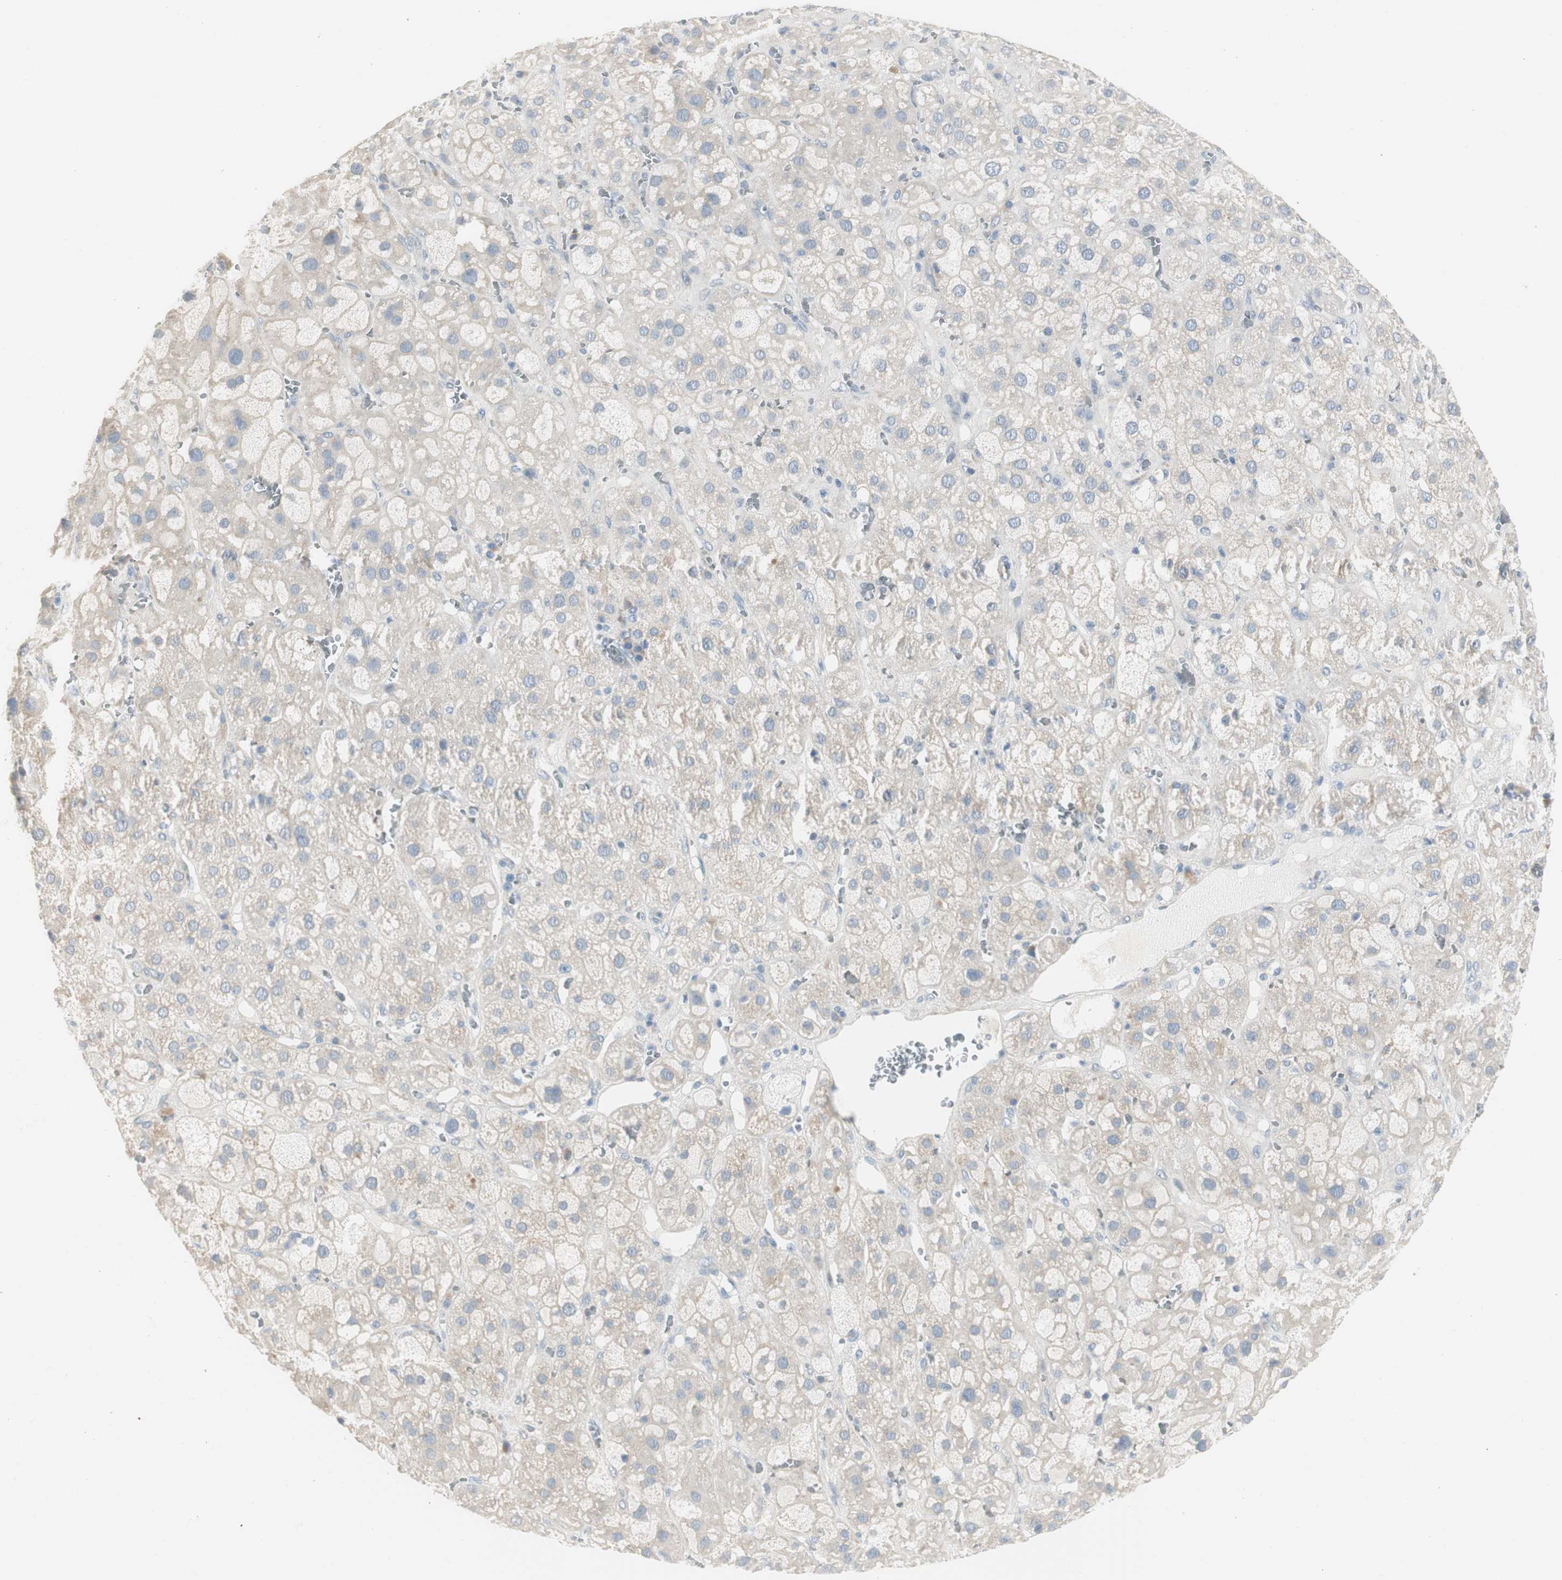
{"staining": {"intensity": "negative", "quantity": "none", "location": "none"}, "tissue": "adrenal gland", "cell_type": "Glandular cells", "image_type": "normal", "snomed": [{"axis": "morphology", "description": "Normal tissue, NOS"}, {"axis": "topography", "description": "Adrenal gland"}], "caption": "IHC of normal adrenal gland demonstrates no expression in glandular cells.", "gene": "SPINK4", "patient": {"sex": "female", "age": 47}}